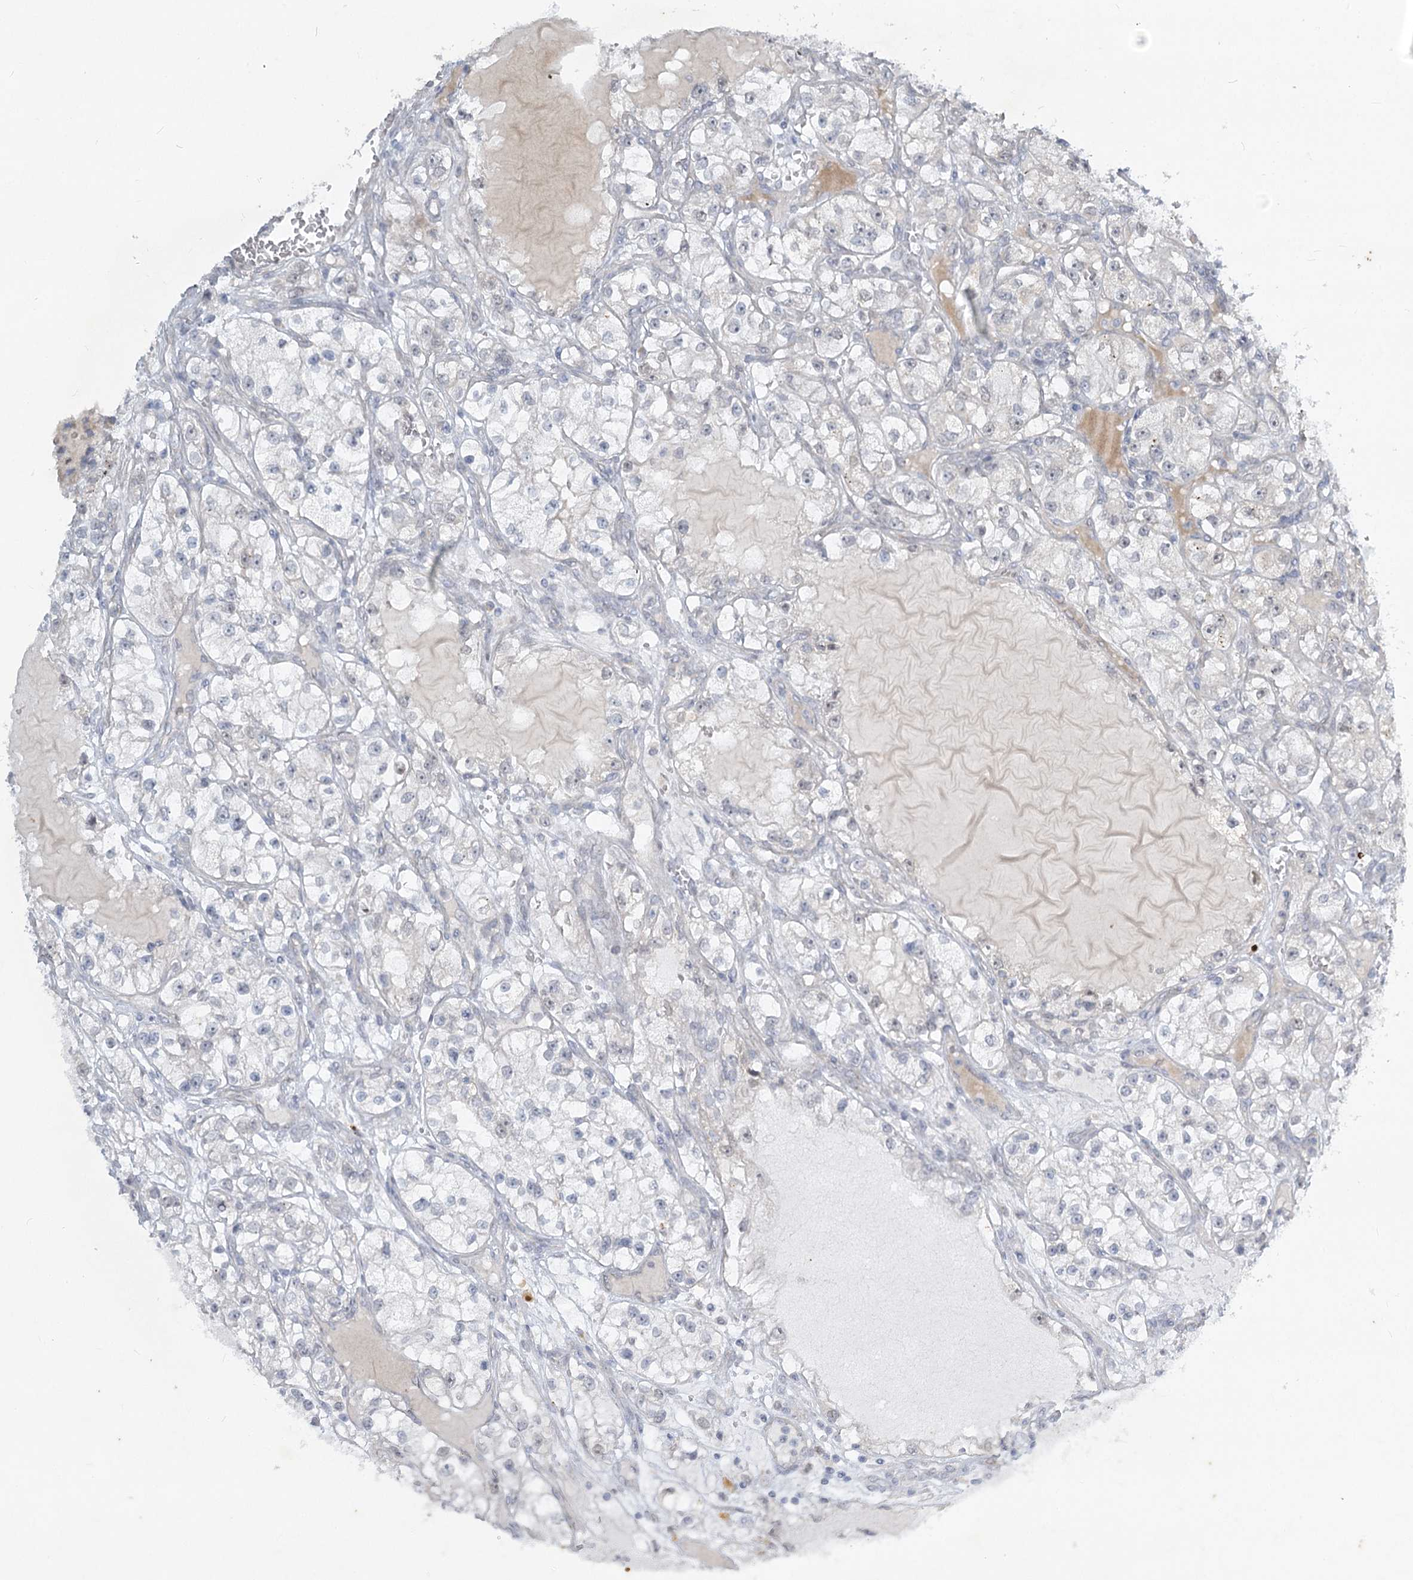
{"staining": {"intensity": "negative", "quantity": "none", "location": "none"}, "tissue": "renal cancer", "cell_type": "Tumor cells", "image_type": "cancer", "snomed": [{"axis": "morphology", "description": "Adenocarcinoma, NOS"}, {"axis": "topography", "description": "Kidney"}], "caption": "Immunohistochemical staining of renal adenocarcinoma exhibits no significant expression in tumor cells.", "gene": "ABITRAM", "patient": {"sex": "female", "age": 57}}